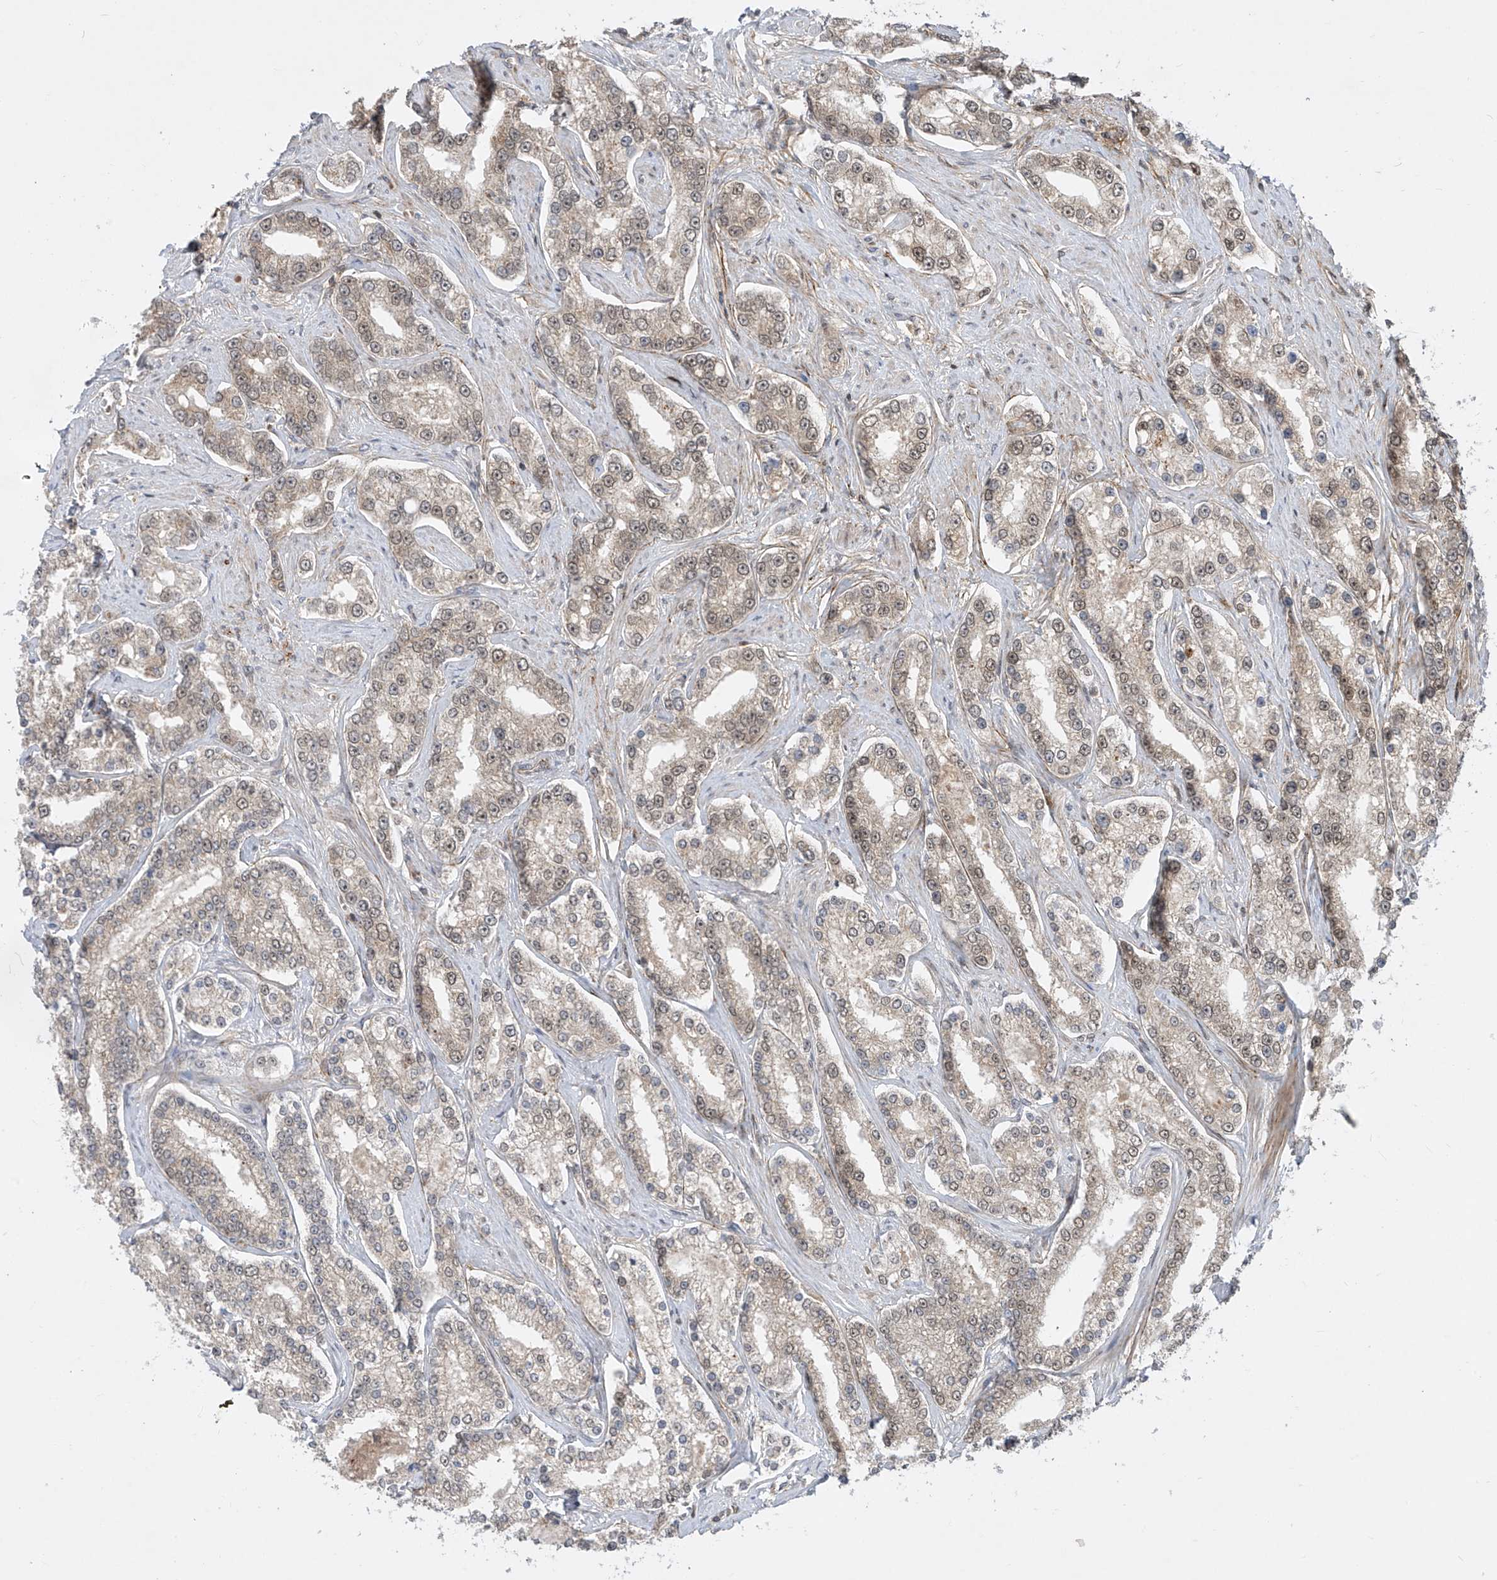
{"staining": {"intensity": "weak", "quantity": "25%-75%", "location": "cytoplasmic/membranous,nuclear"}, "tissue": "prostate cancer", "cell_type": "Tumor cells", "image_type": "cancer", "snomed": [{"axis": "morphology", "description": "Normal tissue, NOS"}, {"axis": "morphology", "description": "Adenocarcinoma, High grade"}, {"axis": "topography", "description": "Prostate"}], "caption": "This is an image of immunohistochemistry staining of prostate cancer, which shows weak staining in the cytoplasmic/membranous and nuclear of tumor cells.", "gene": "LAGE3", "patient": {"sex": "male", "age": 83}}